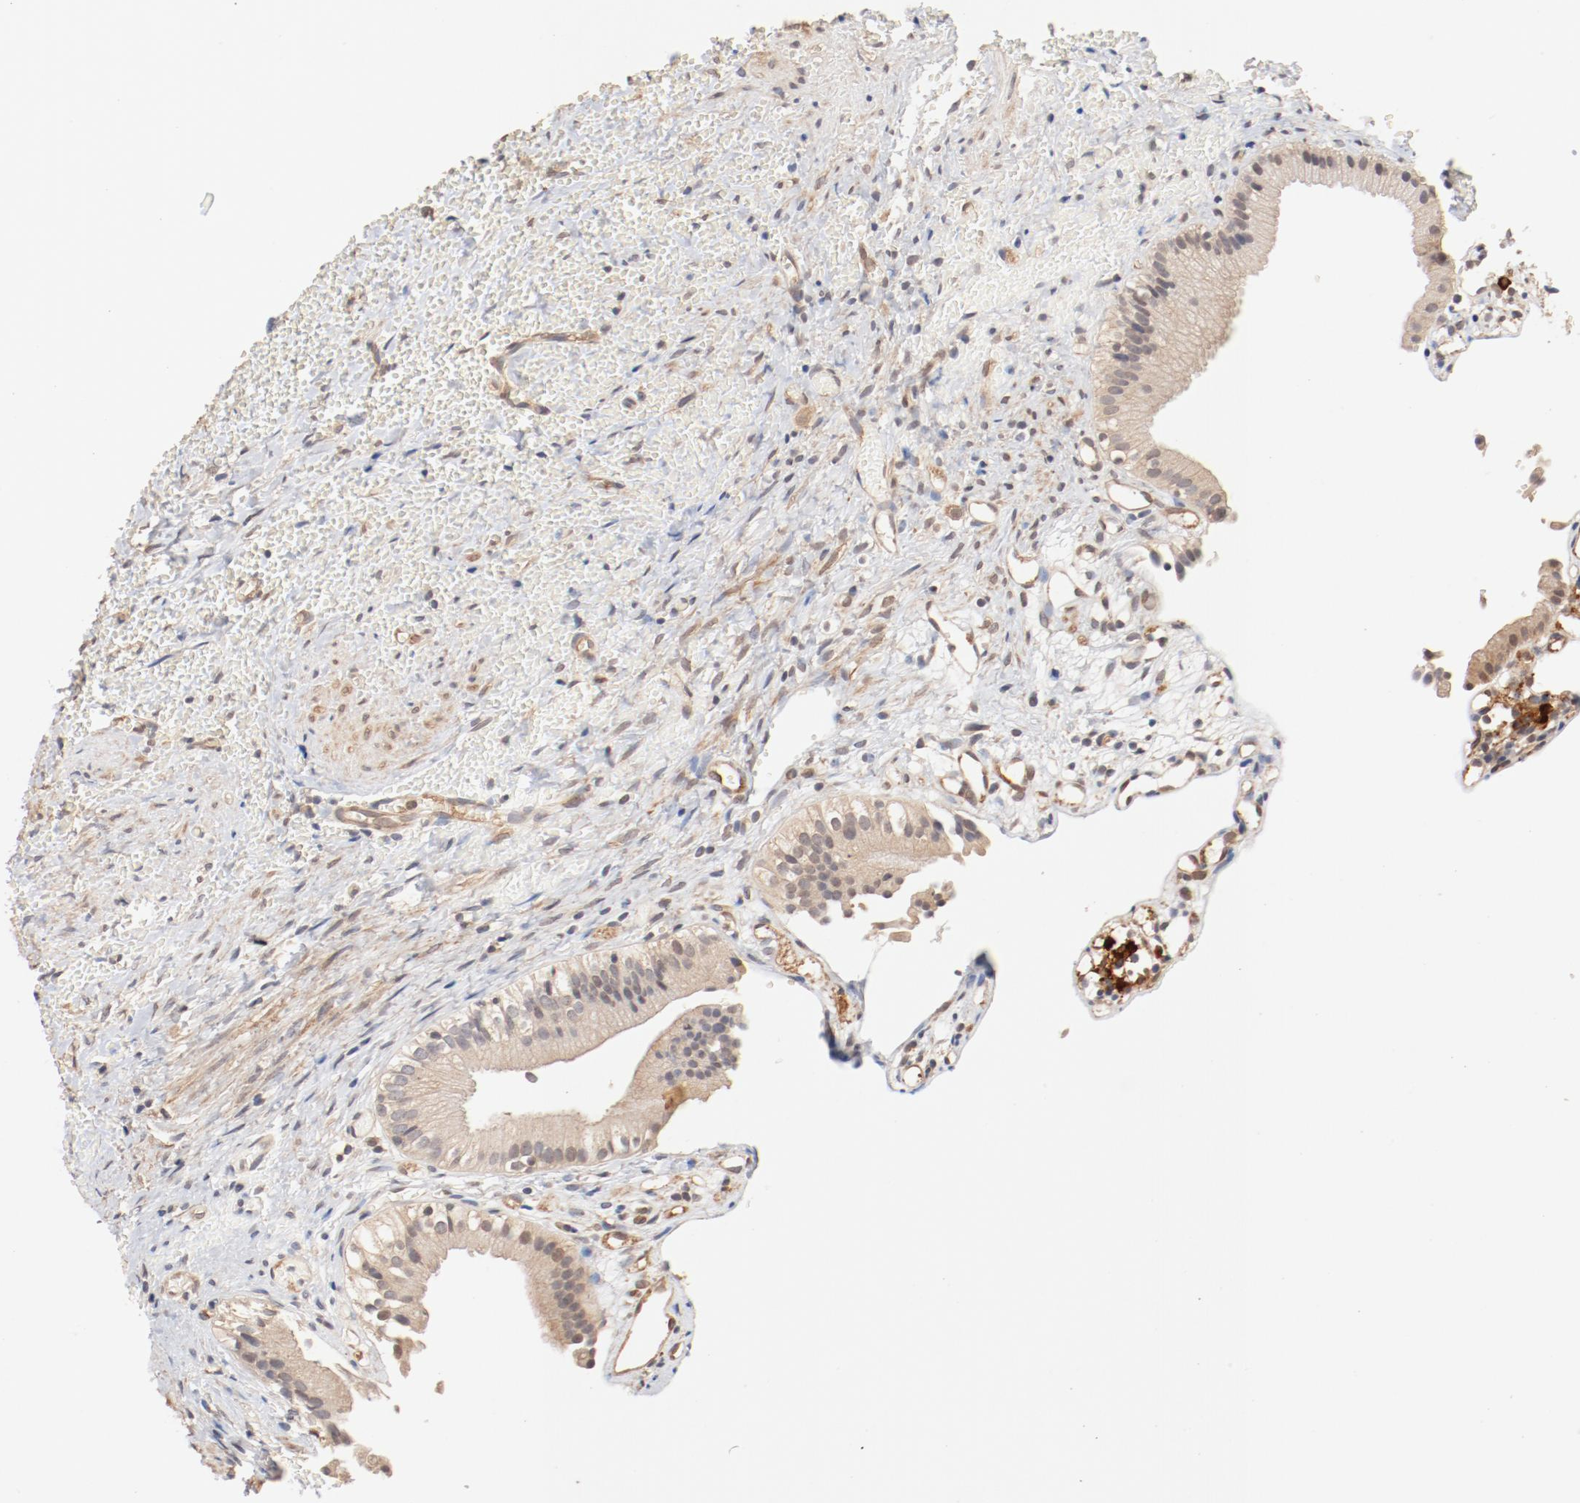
{"staining": {"intensity": "weak", "quantity": ">75%", "location": "cytoplasmic/membranous"}, "tissue": "gallbladder", "cell_type": "Glandular cells", "image_type": "normal", "snomed": [{"axis": "morphology", "description": "Normal tissue, NOS"}, {"axis": "topography", "description": "Gallbladder"}], "caption": "The image demonstrates immunohistochemical staining of benign gallbladder. There is weak cytoplasmic/membranous expression is seen in about >75% of glandular cells. Using DAB (3,3'-diaminobenzidine) (brown) and hematoxylin (blue) stains, captured at high magnification using brightfield microscopy.", "gene": "UBE2J1", "patient": {"sex": "male", "age": 65}}